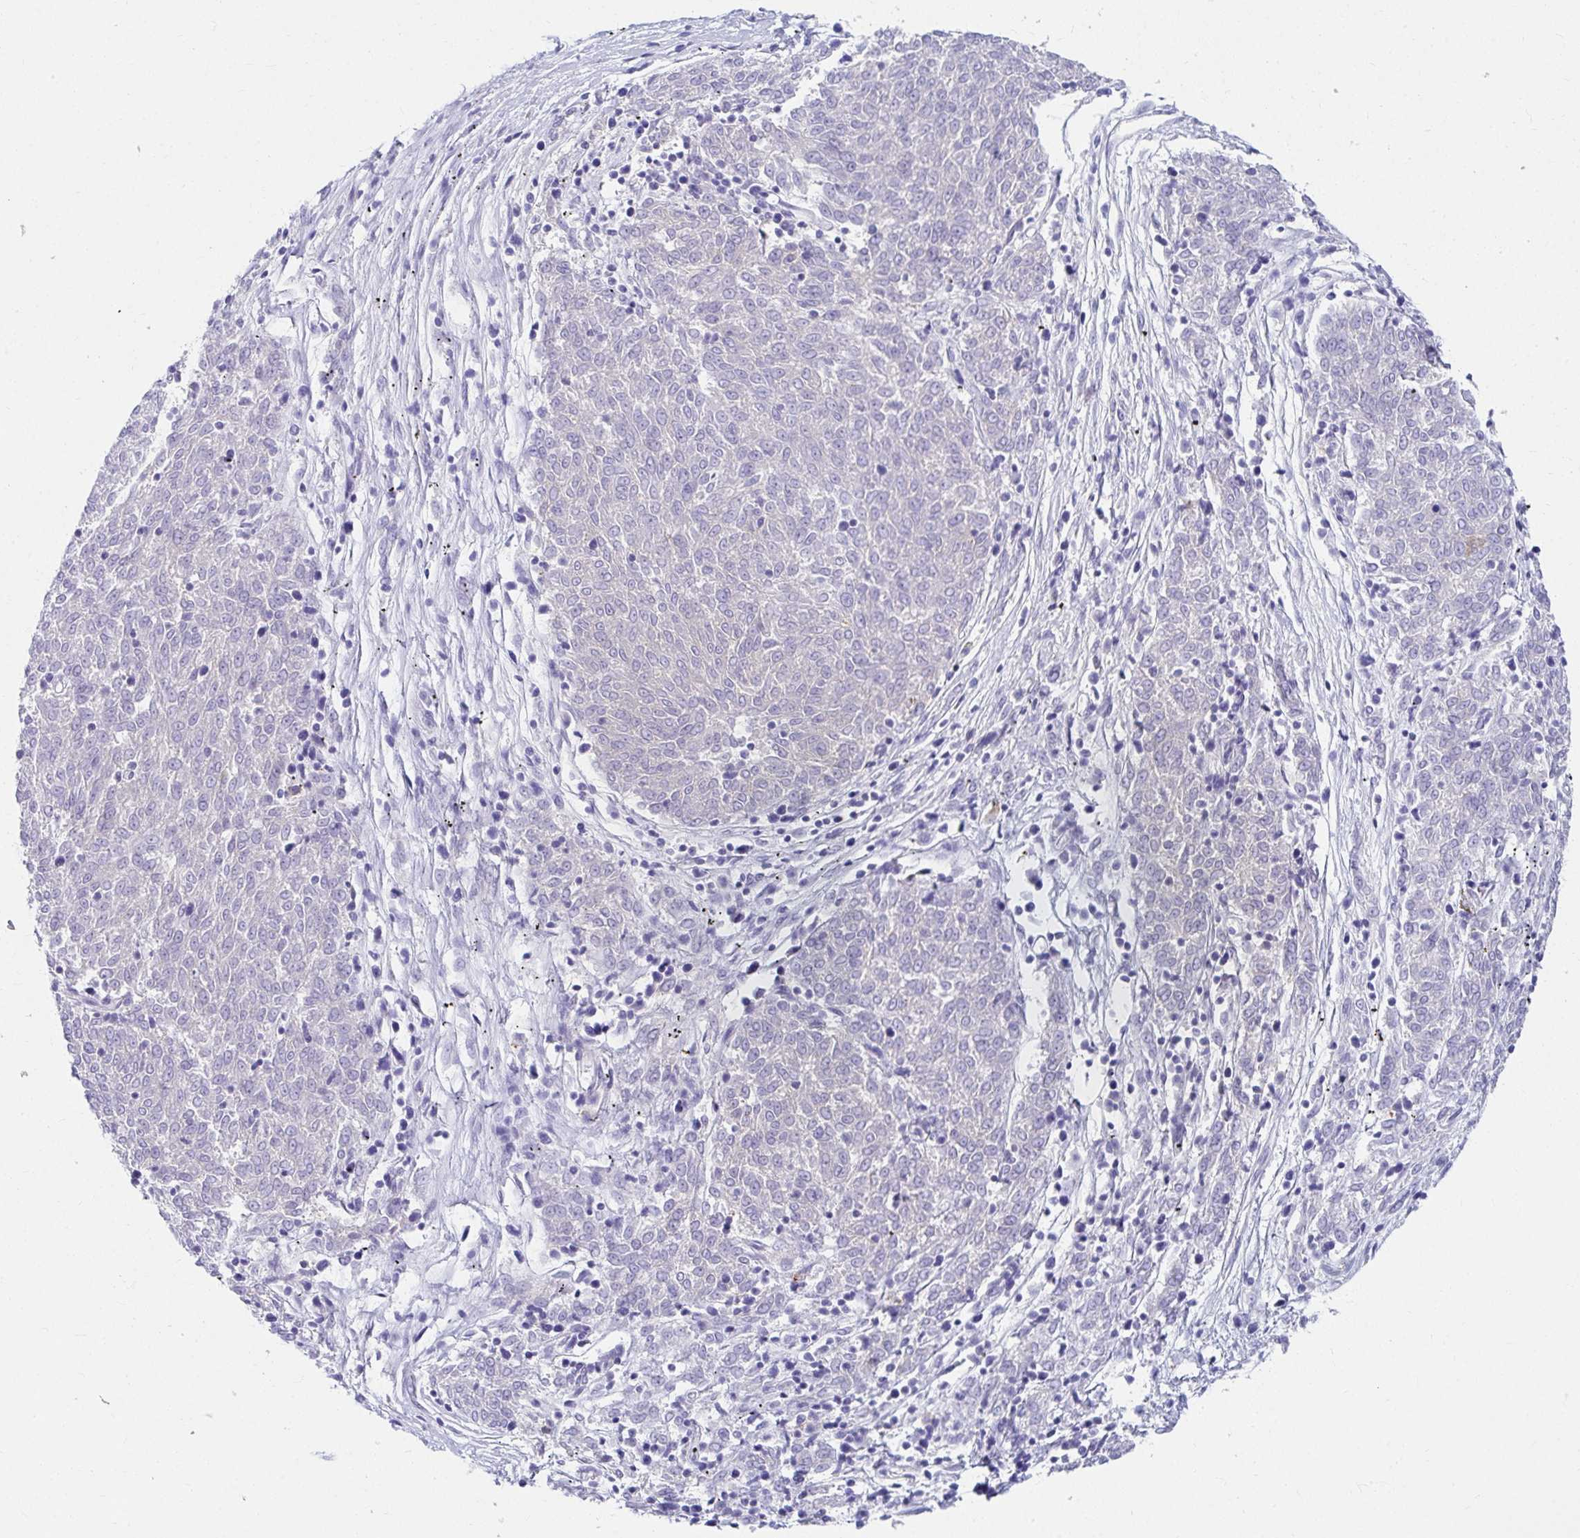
{"staining": {"intensity": "negative", "quantity": "none", "location": "none"}, "tissue": "melanoma", "cell_type": "Tumor cells", "image_type": "cancer", "snomed": [{"axis": "morphology", "description": "Malignant melanoma, NOS"}, {"axis": "topography", "description": "Skin"}], "caption": "Tumor cells are negative for brown protein staining in melanoma.", "gene": "C19orf81", "patient": {"sex": "female", "age": 72}}